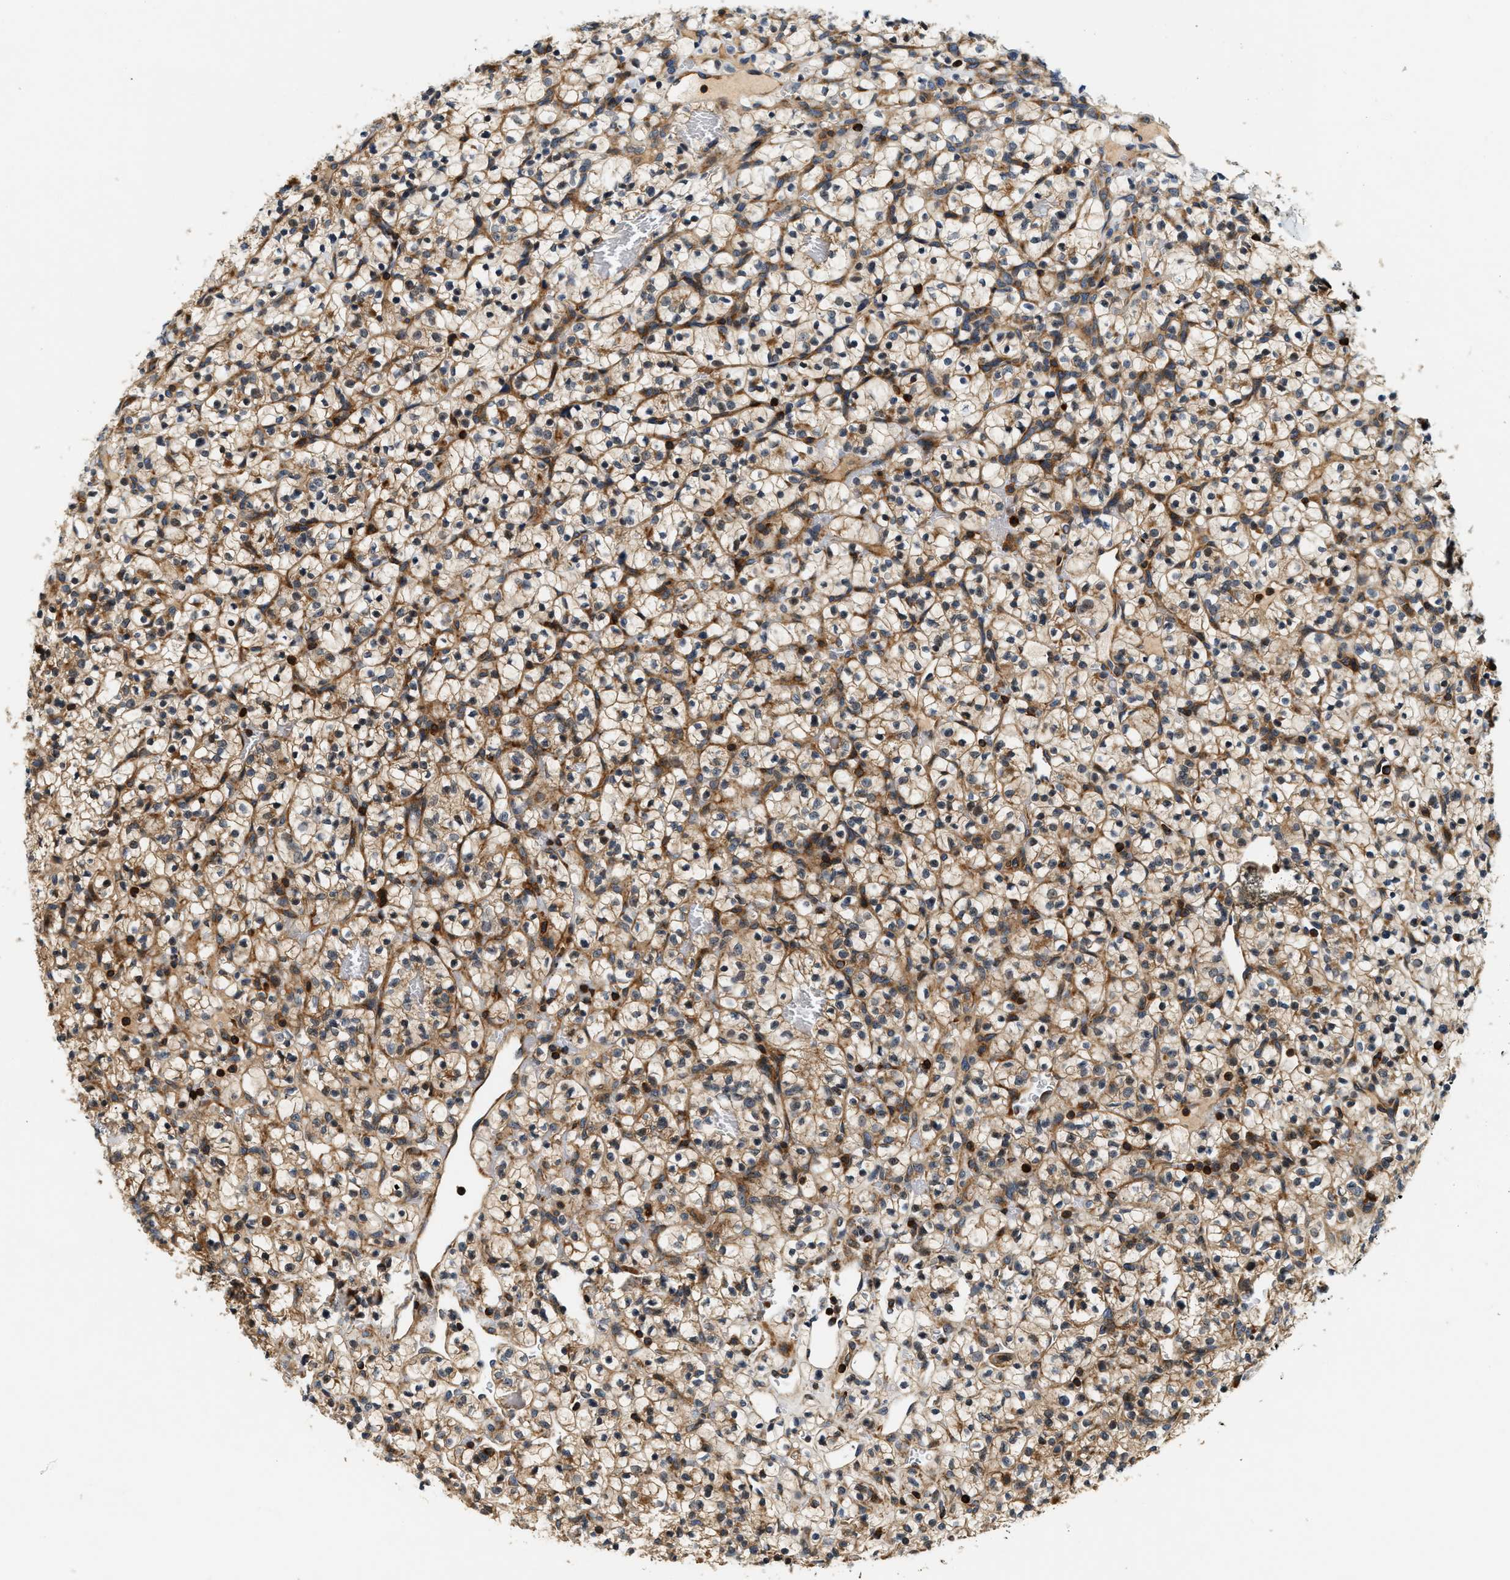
{"staining": {"intensity": "moderate", "quantity": ">75%", "location": "cytoplasmic/membranous"}, "tissue": "renal cancer", "cell_type": "Tumor cells", "image_type": "cancer", "snomed": [{"axis": "morphology", "description": "Adenocarcinoma, NOS"}, {"axis": "topography", "description": "Kidney"}], "caption": "Brown immunohistochemical staining in renal adenocarcinoma exhibits moderate cytoplasmic/membranous staining in approximately >75% of tumor cells. The staining is performed using DAB (3,3'-diaminobenzidine) brown chromogen to label protein expression. The nuclei are counter-stained blue using hematoxylin.", "gene": "SAMD9", "patient": {"sex": "female", "age": 57}}